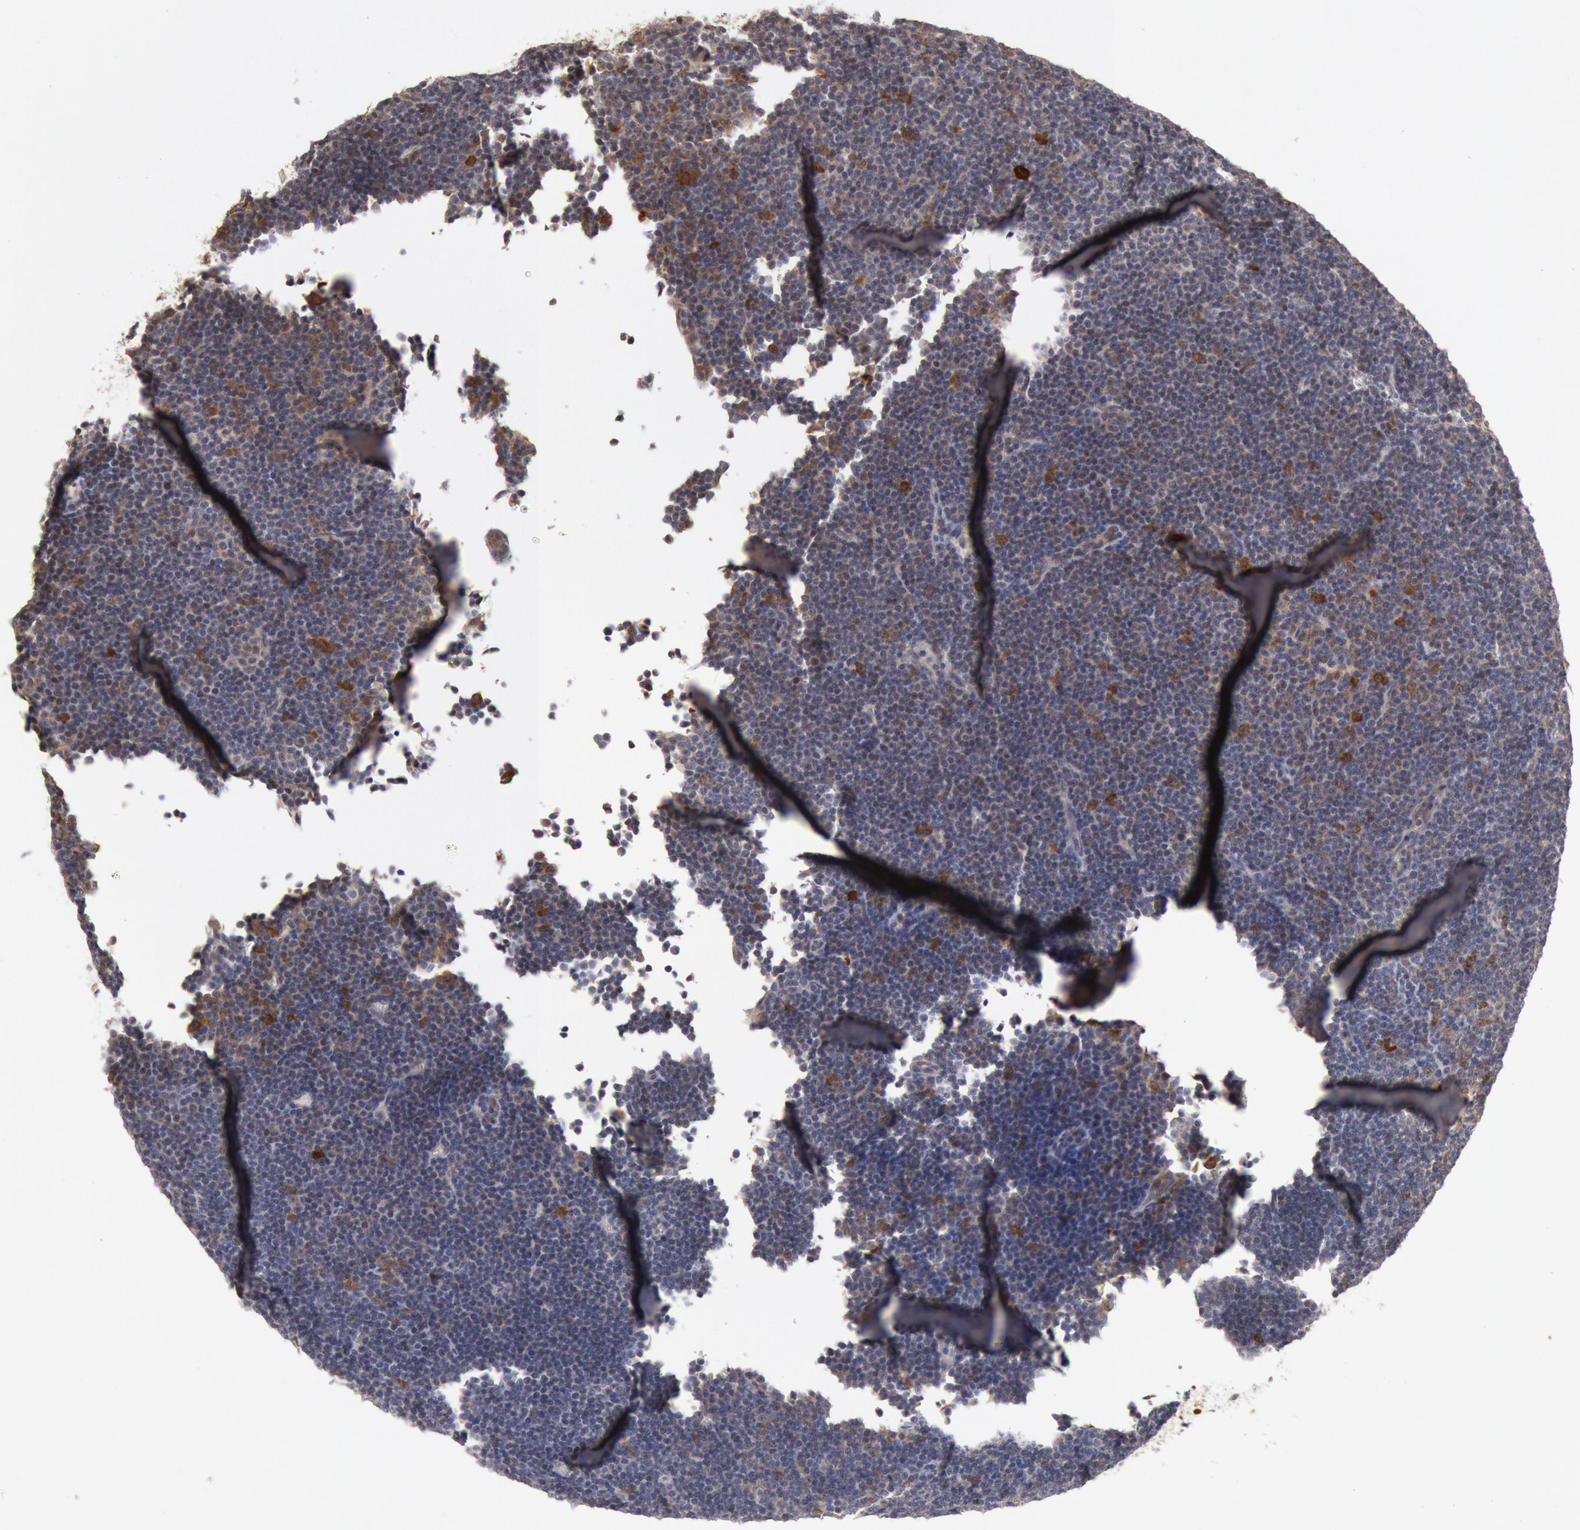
{"staining": {"intensity": "strong", "quantity": "<25%", "location": "cytoplasmic/membranous,nuclear"}, "tissue": "lymphoma", "cell_type": "Tumor cells", "image_type": "cancer", "snomed": [{"axis": "morphology", "description": "Malignant lymphoma, non-Hodgkin's type, Low grade"}, {"axis": "topography", "description": "Lymph node"}], "caption": "Protein staining of malignant lymphoma, non-Hodgkin's type (low-grade) tissue demonstrates strong cytoplasmic/membranous and nuclear expression in approximately <25% of tumor cells.", "gene": "DNAJA1", "patient": {"sex": "male", "age": 57}}